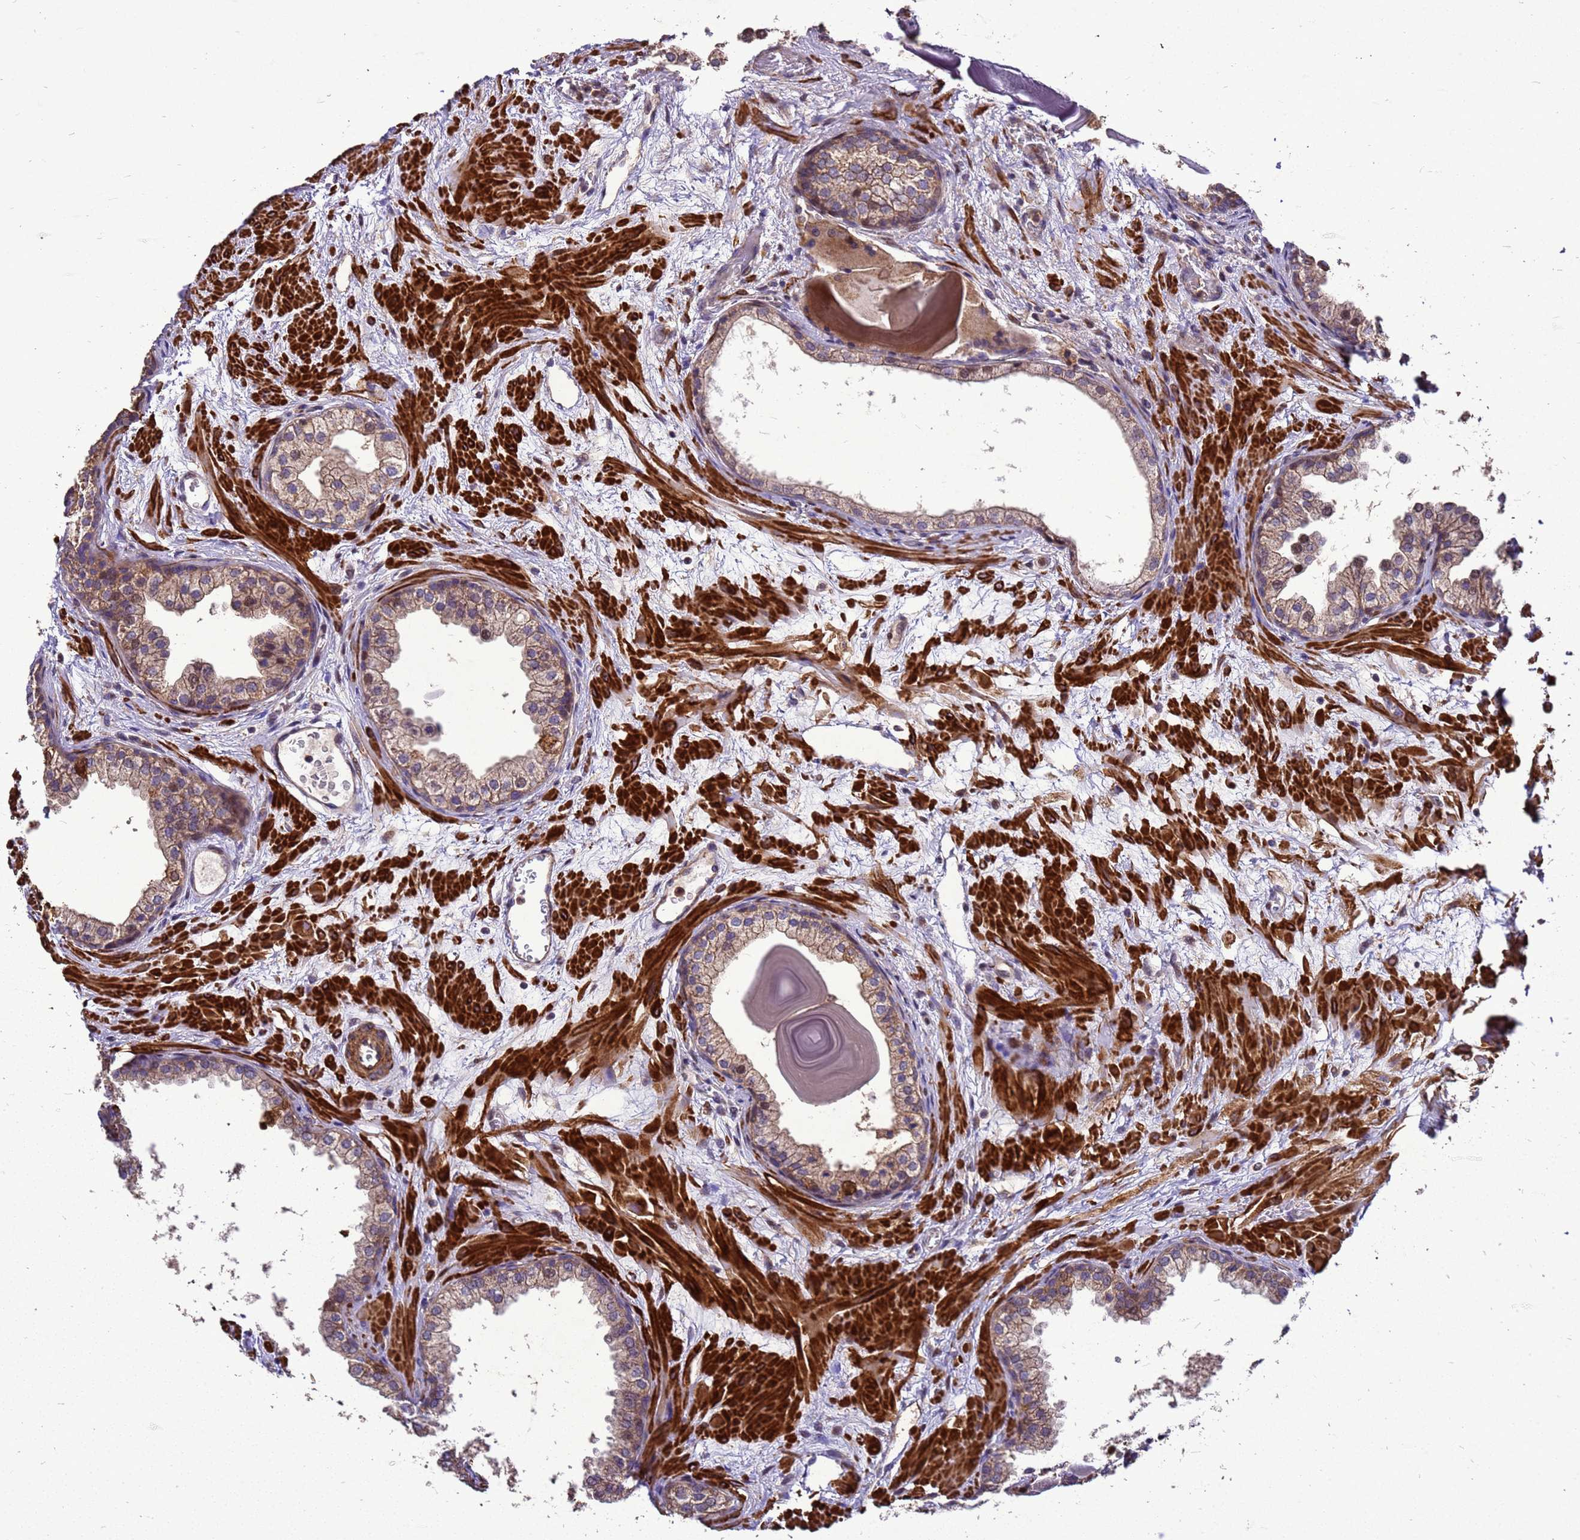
{"staining": {"intensity": "moderate", "quantity": "25%-75%", "location": "cytoplasmic/membranous,nuclear"}, "tissue": "prostate", "cell_type": "Glandular cells", "image_type": "normal", "snomed": [{"axis": "morphology", "description": "Normal tissue, NOS"}, {"axis": "topography", "description": "Prostate"}], "caption": "High-magnification brightfield microscopy of unremarkable prostate stained with DAB (brown) and counterstained with hematoxylin (blue). glandular cells exhibit moderate cytoplasmic/membranous,nuclear expression is present in approximately25%-75% of cells.", "gene": "RSPRY1", "patient": {"sex": "male", "age": 48}}